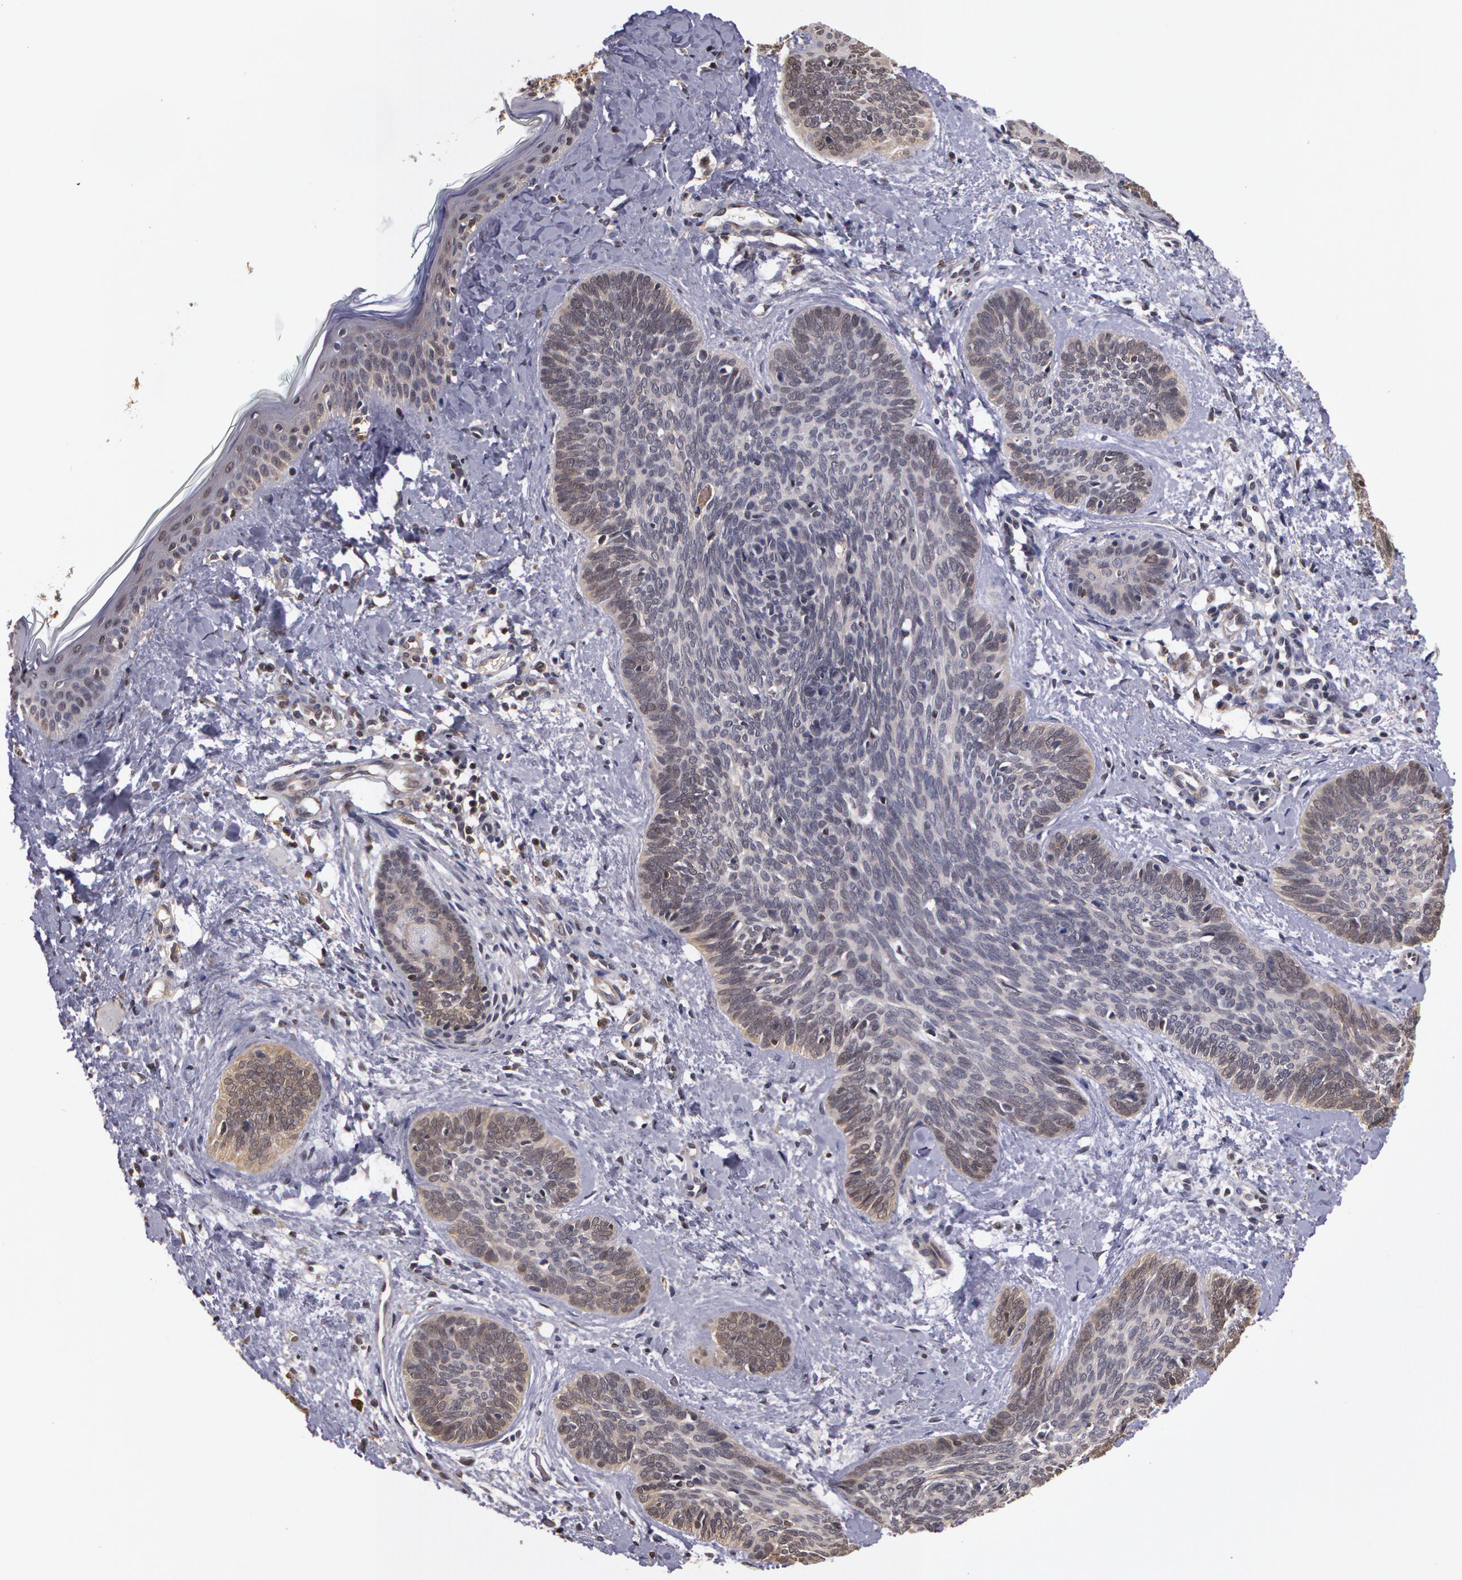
{"staining": {"intensity": "negative", "quantity": "none", "location": "none"}, "tissue": "skin cancer", "cell_type": "Tumor cells", "image_type": "cancer", "snomed": [{"axis": "morphology", "description": "Basal cell carcinoma"}, {"axis": "topography", "description": "Skin"}], "caption": "Immunohistochemical staining of skin basal cell carcinoma reveals no significant staining in tumor cells.", "gene": "AHSA1", "patient": {"sex": "female", "age": 81}}